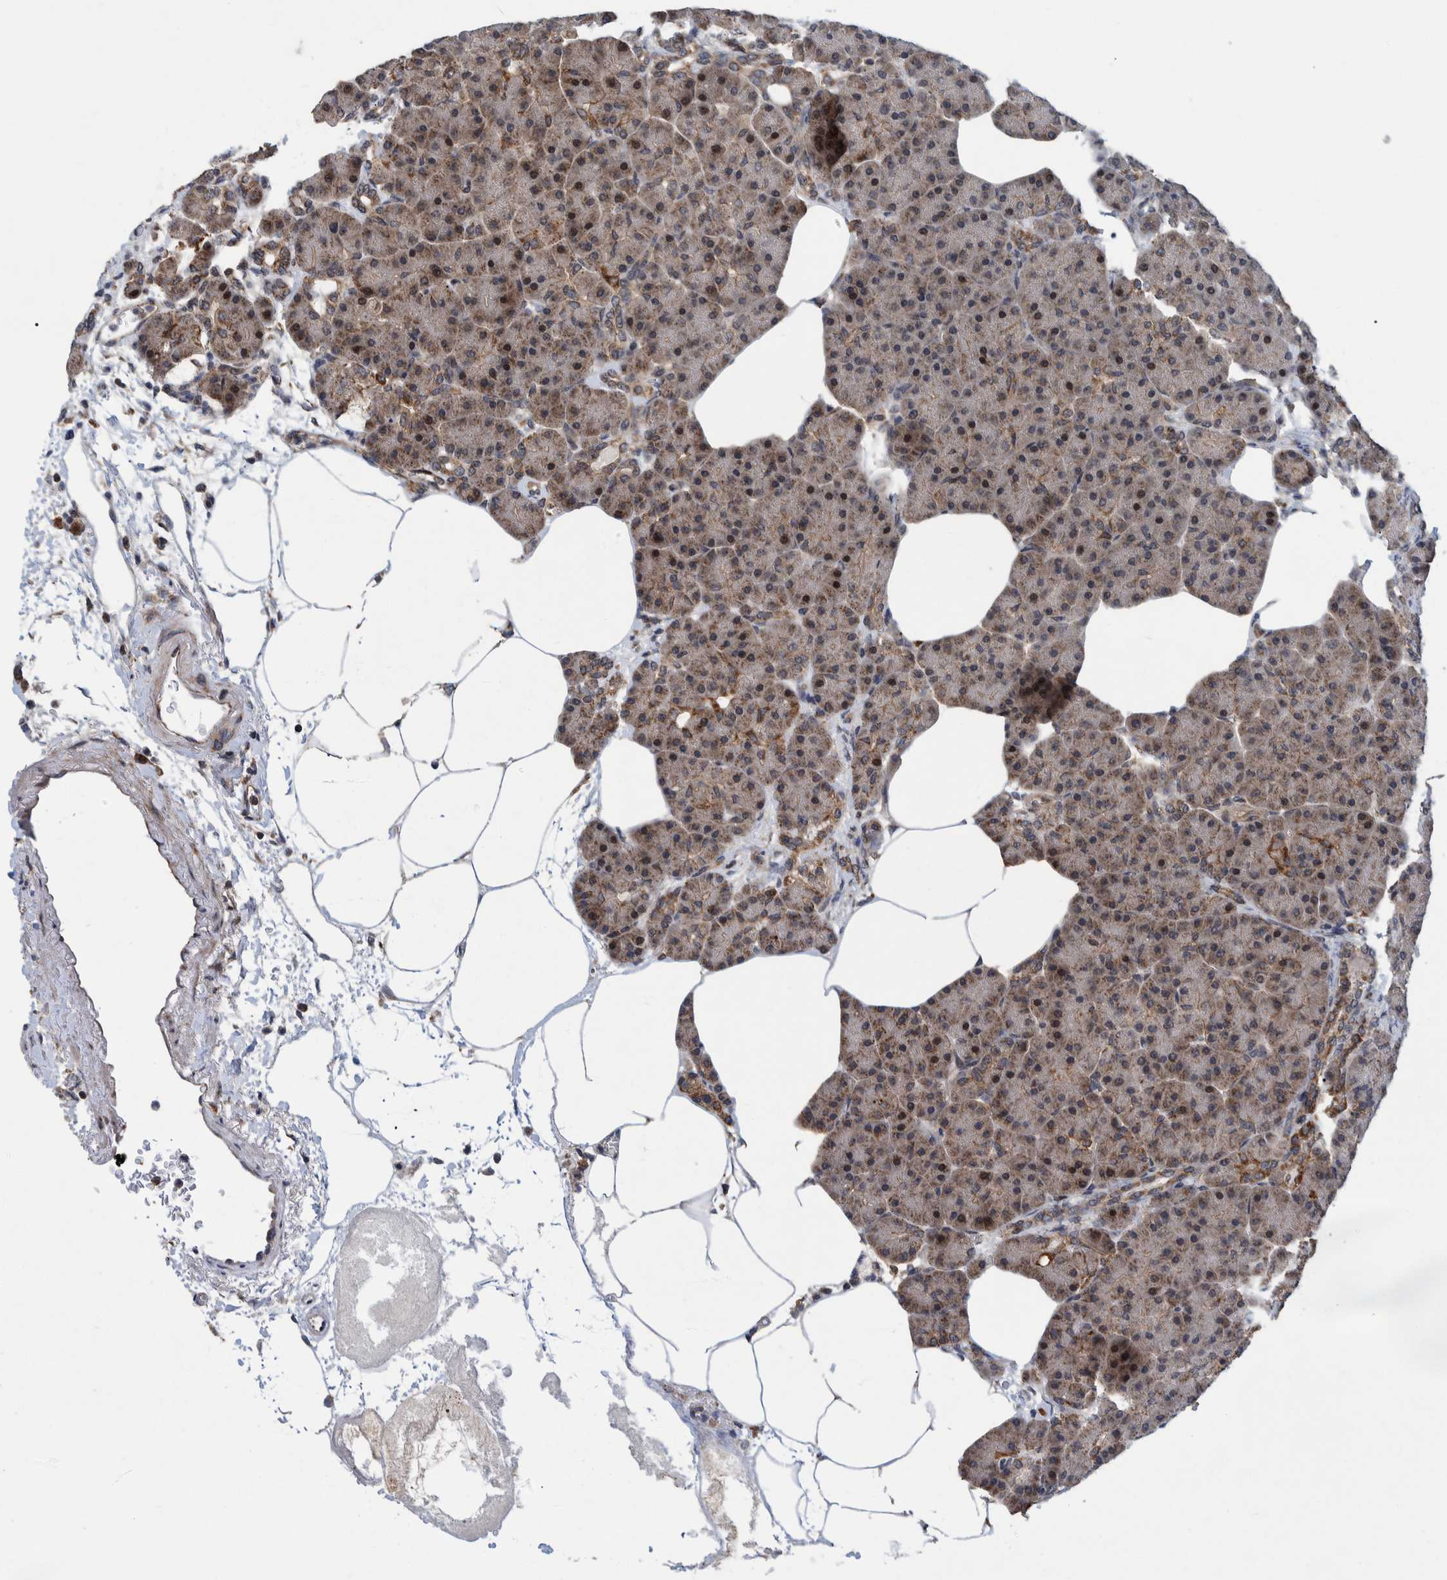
{"staining": {"intensity": "weak", "quantity": "25%-75%", "location": "cytoplasmic/membranous"}, "tissue": "pancreas", "cell_type": "Exocrine glandular cells", "image_type": "normal", "snomed": [{"axis": "morphology", "description": "Normal tissue, NOS"}, {"axis": "topography", "description": "Pancreas"}], "caption": "This photomicrograph exhibits immunohistochemistry staining of normal pancreas, with low weak cytoplasmic/membranous staining in about 25%-75% of exocrine glandular cells.", "gene": "MRPS7", "patient": {"sex": "female", "age": 70}}